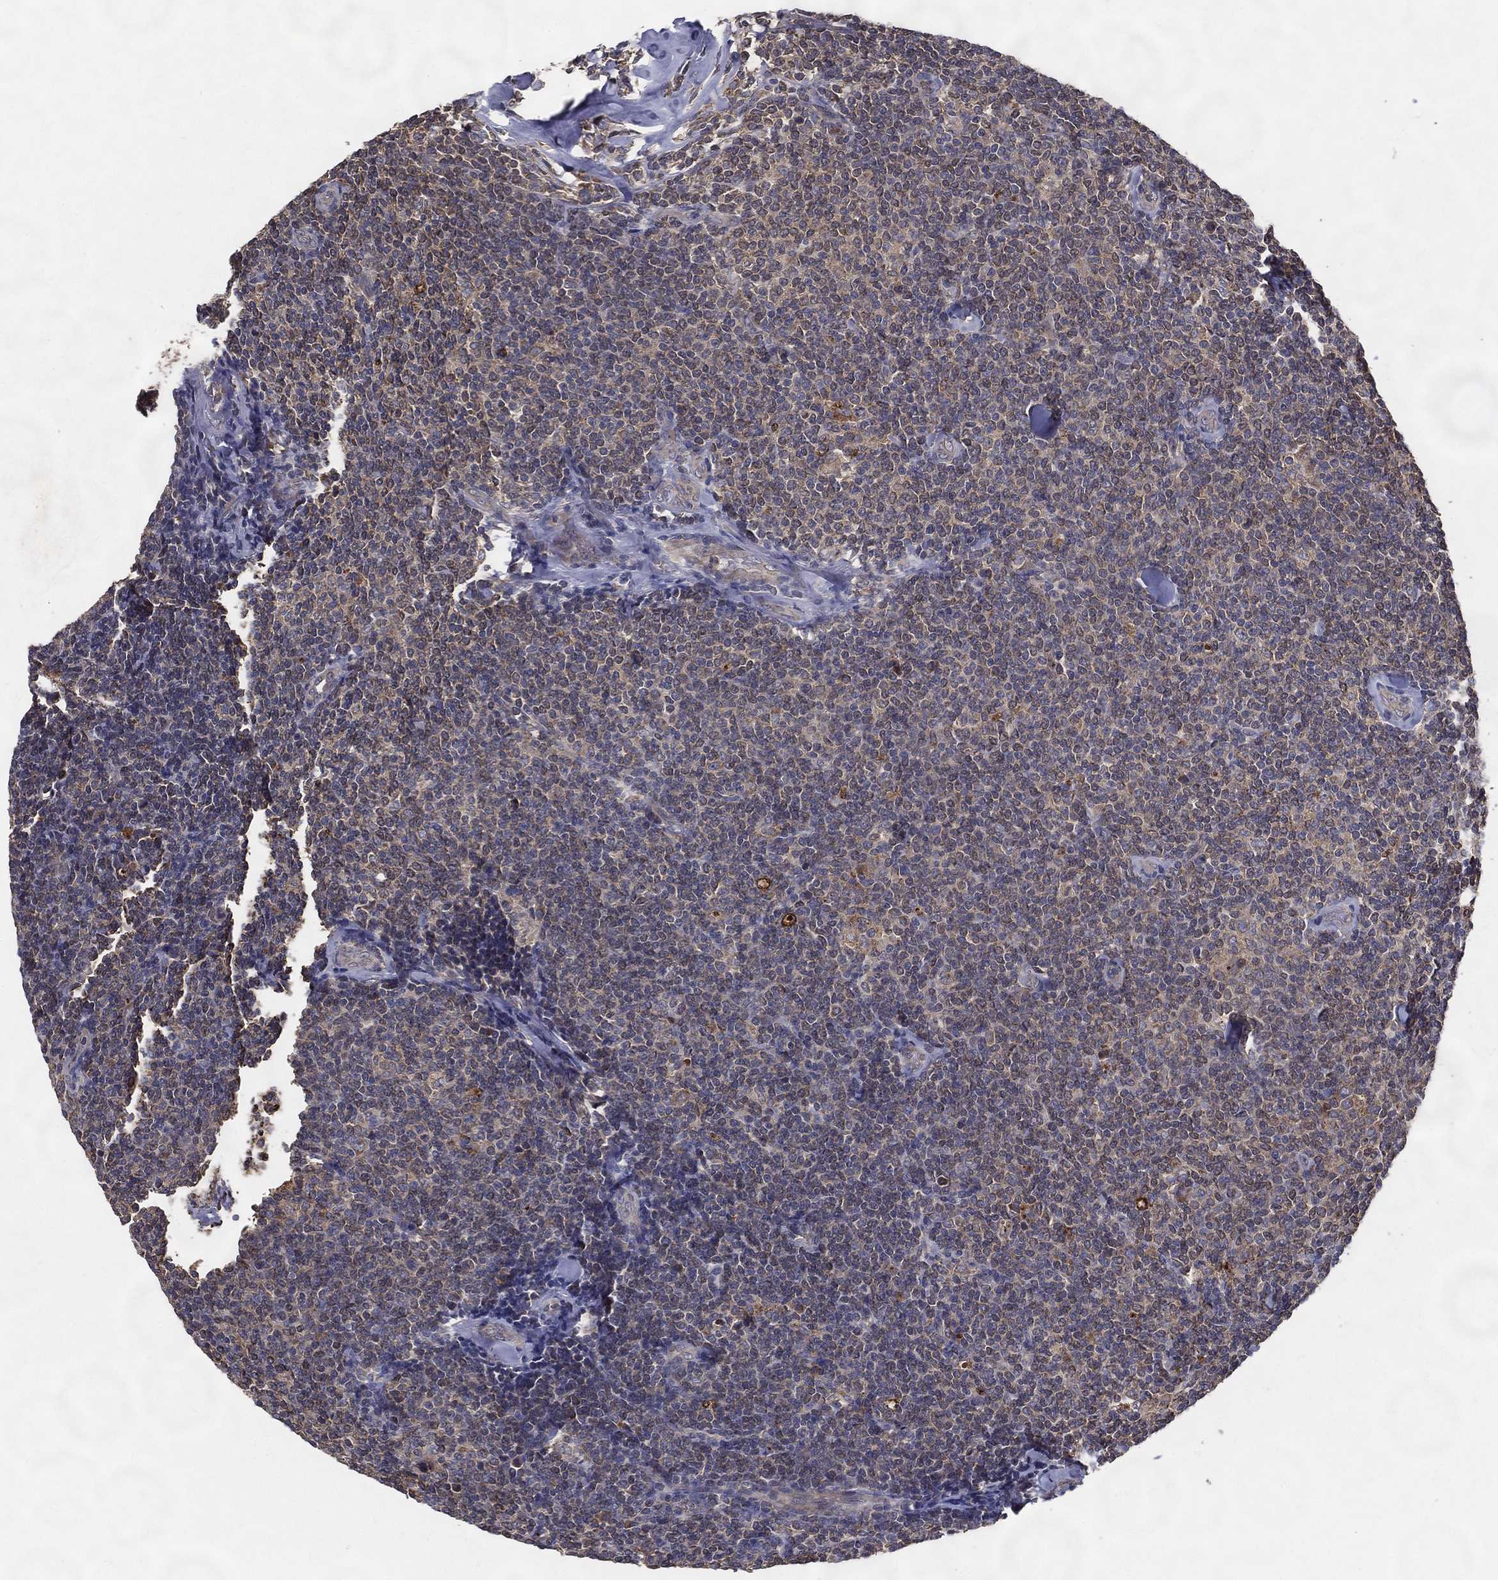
{"staining": {"intensity": "weak", "quantity": "<25%", "location": "cytoplasmic/membranous"}, "tissue": "lymphoma", "cell_type": "Tumor cells", "image_type": "cancer", "snomed": [{"axis": "morphology", "description": "Malignant lymphoma, non-Hodgkin's type, Low grade"}, {"axis": "topography", "description": "Lymph node"}], "caption": "IHC of human lymphoma reveals no staining in tumor cells.", "gene": "MT-ND1", "patient": {"sex": "female", "age": 56}}